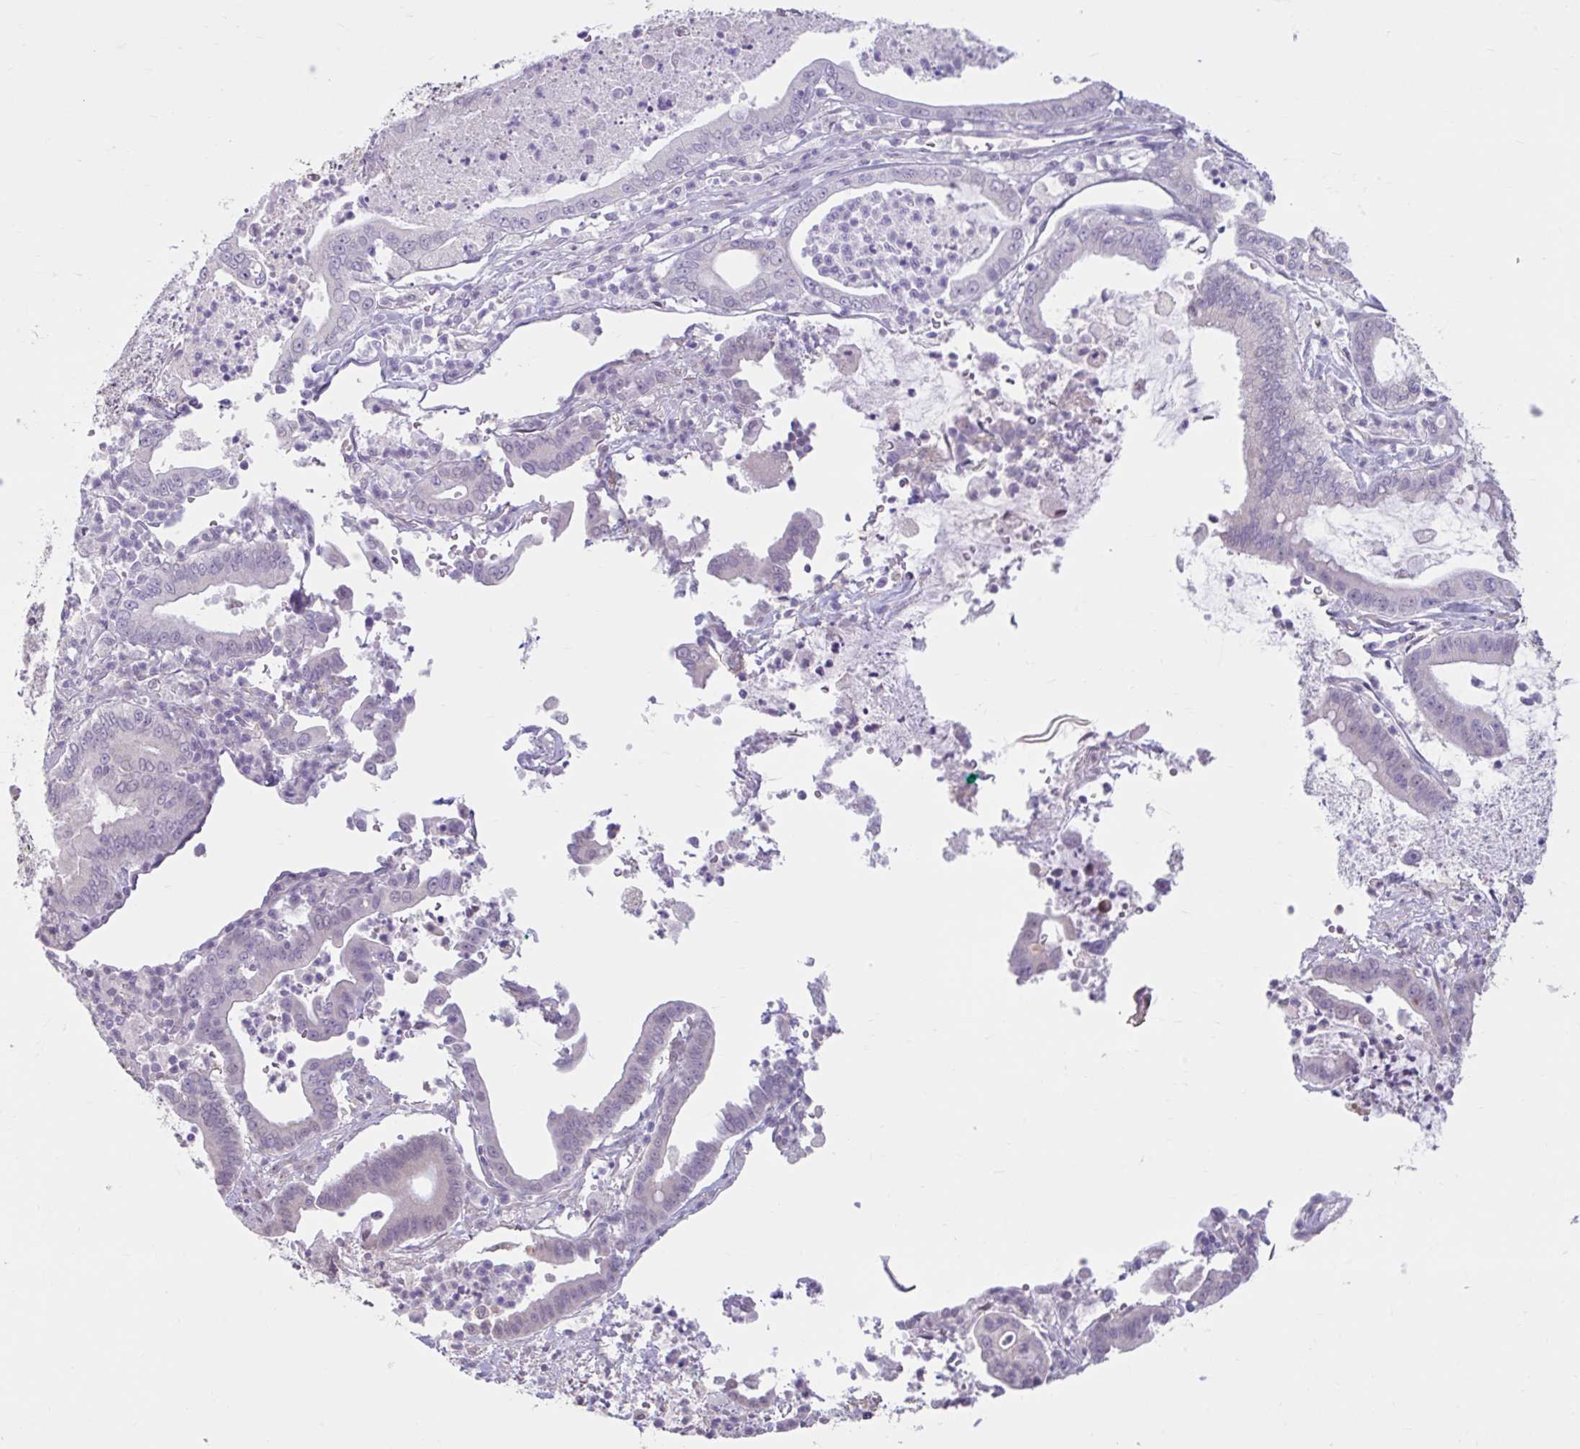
{"staining": {"intensity": "negative", "quantity": "none", "location": "none"}, "tissue": "pancreatic cancer", "cell_type": "Tumor cells", "image_type": "cancer", "snomed": [{"axis": "morphology", "description": "Adenocarcinoma, NOS"}, {"axis": "topography", "description": "Pancreas"}], "caption": "Pancreatic adenocarcinoma stained for a protein using immunohistochemistry (IHC) displays no expression tumor cells.", "gene": "CDH19", "patient": {"sex": "male", "age": 71}}